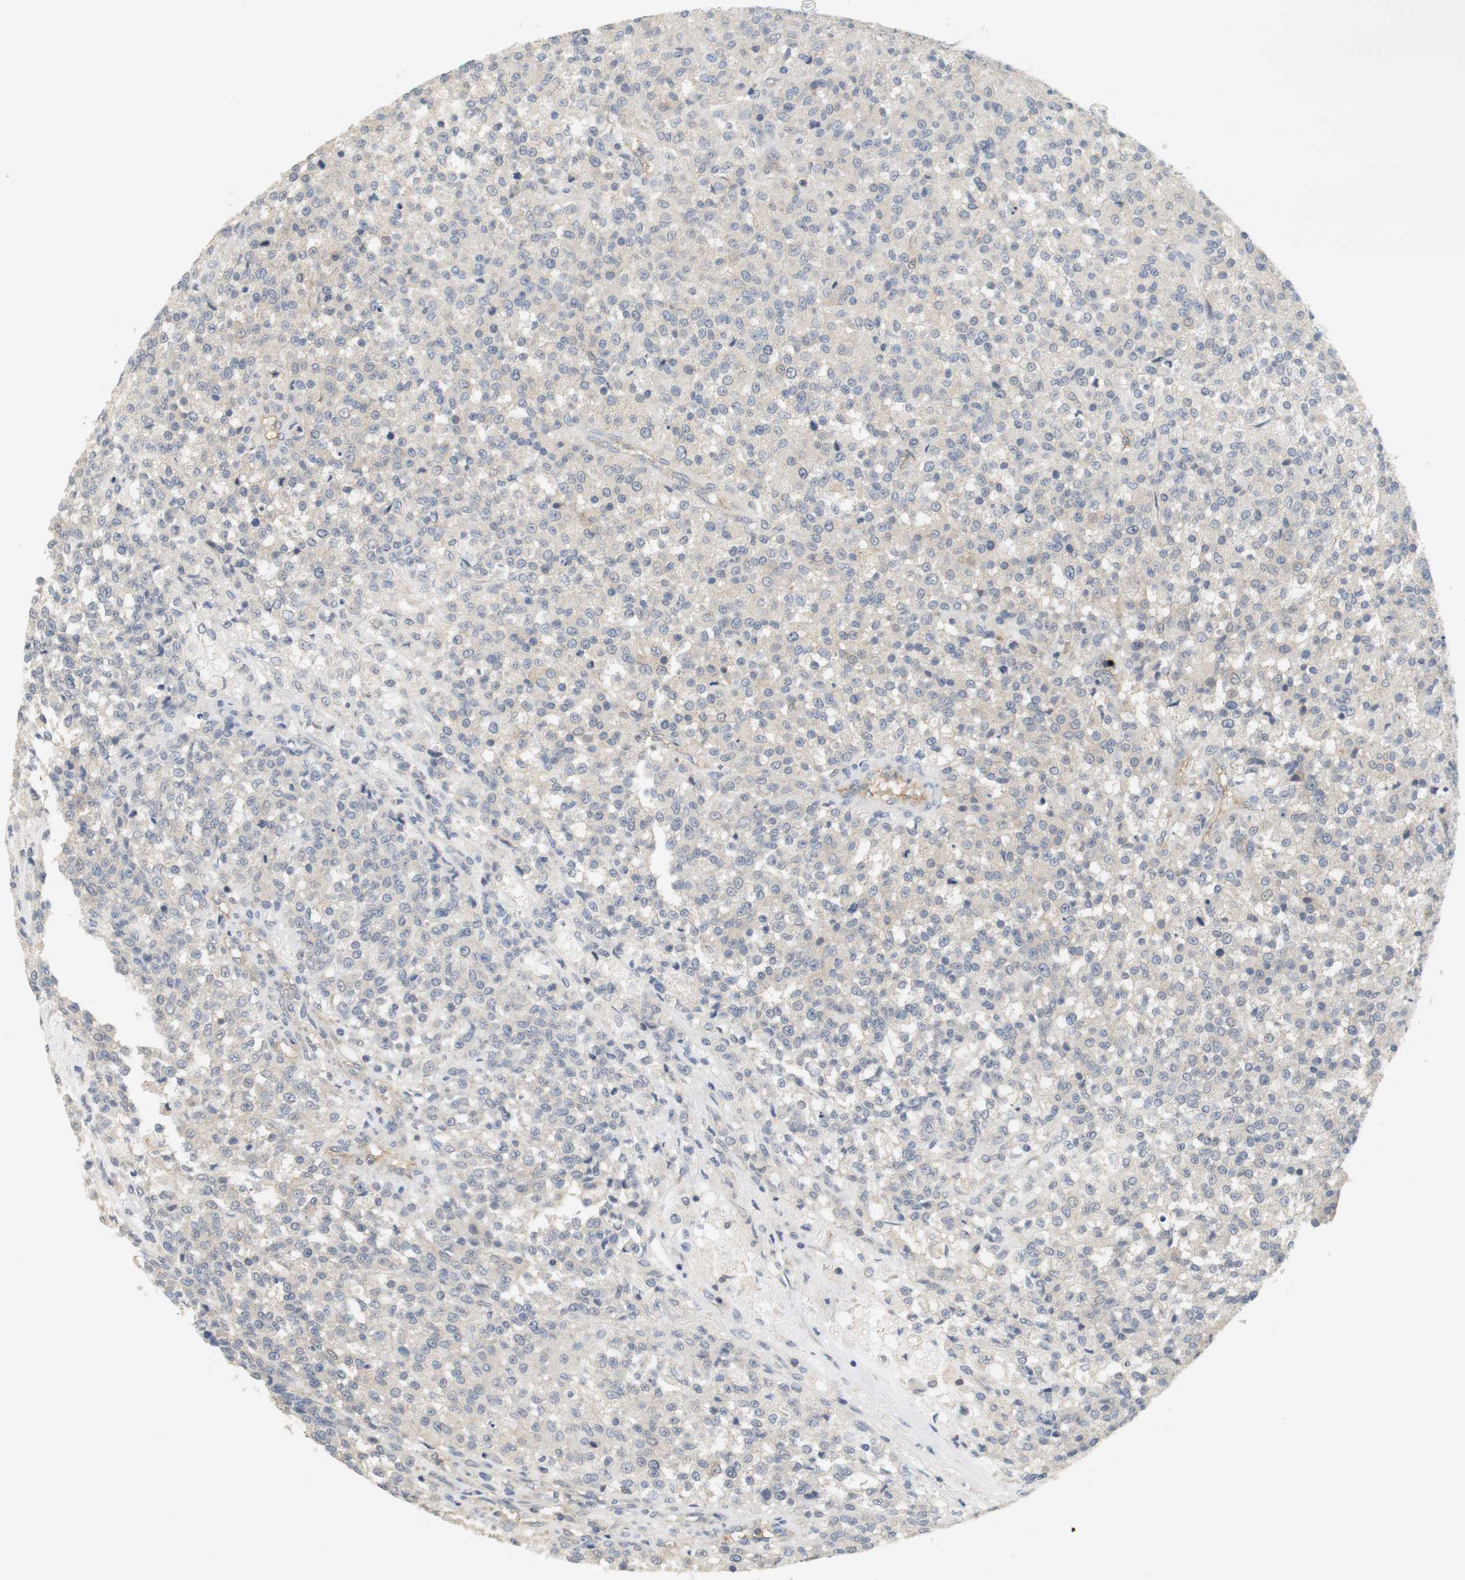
{"staining": {"intensity": "negative", "quantity": "none", "location": "none"}, "tissue": "testis cancer", "cell_type": "Tumor cells", "image_type": "cancer", "snomed": [{"axis": "morphology", "description": "Seminoma, NOS"}, {"axis": "topography", "description": "Testis"}], "caption": "Immunohistochemical staining of human testis seminoma demonstrates no significant staining in tumor cells.", "gene": "OSR1", "patient": {"sex": "male", "age": 59}}